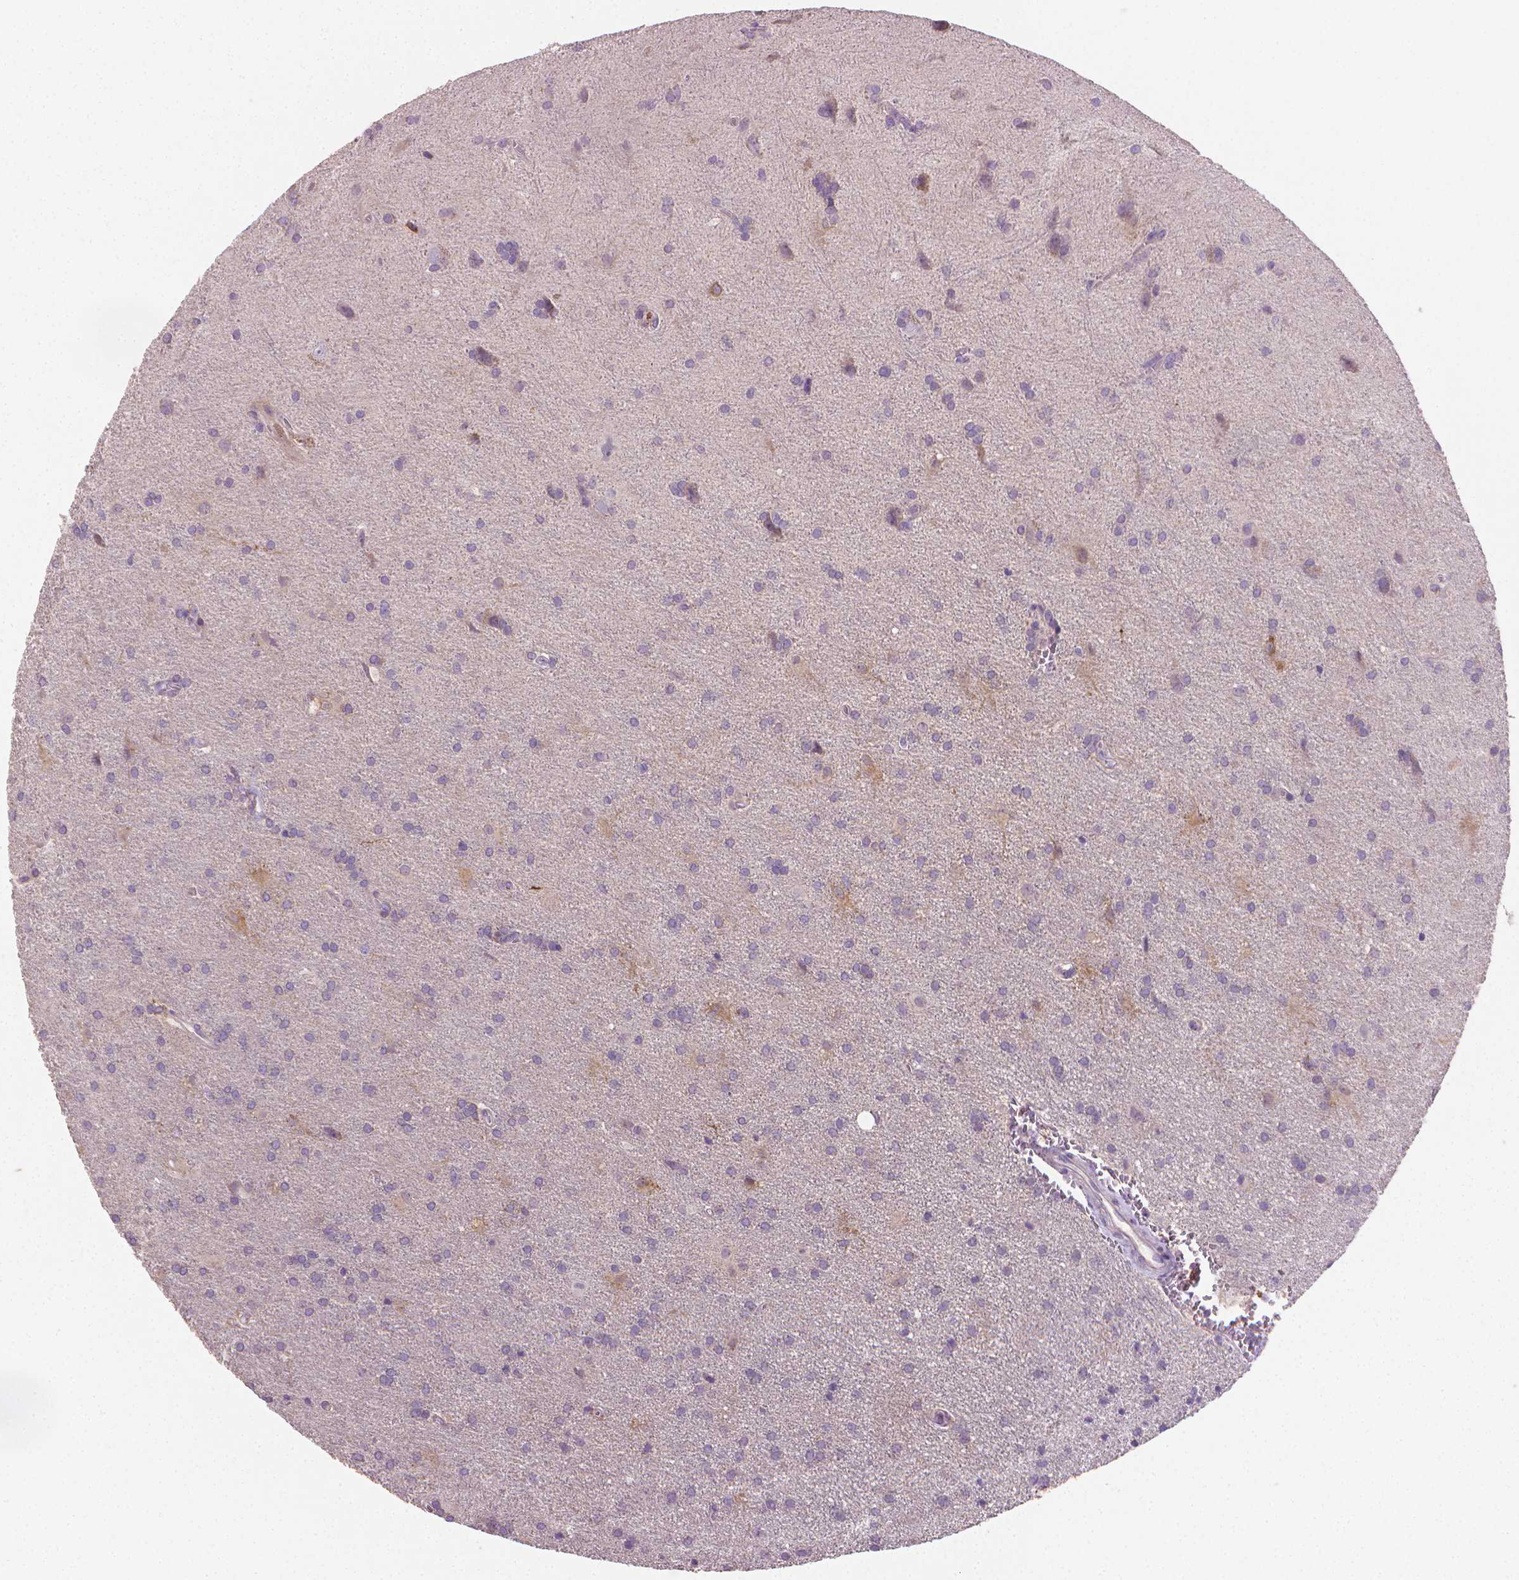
{"staining": {"intensity": "negative", "quantity": "none", "location": "none"}, "tissue": "glioma", "cell_type": "Tumor cells", "image_type": "cancer", "snomed": [{"axis": "morphology", "description": "Glioma, malignant, Low grade"}, {"axis": "topography", "description": "Brain"}], "caption": "Histopathology image shows no protein positivity in tumor cells of glioma tissue.", "gene": "CATIP", "patient": {"sex": "male", "age": 58}}